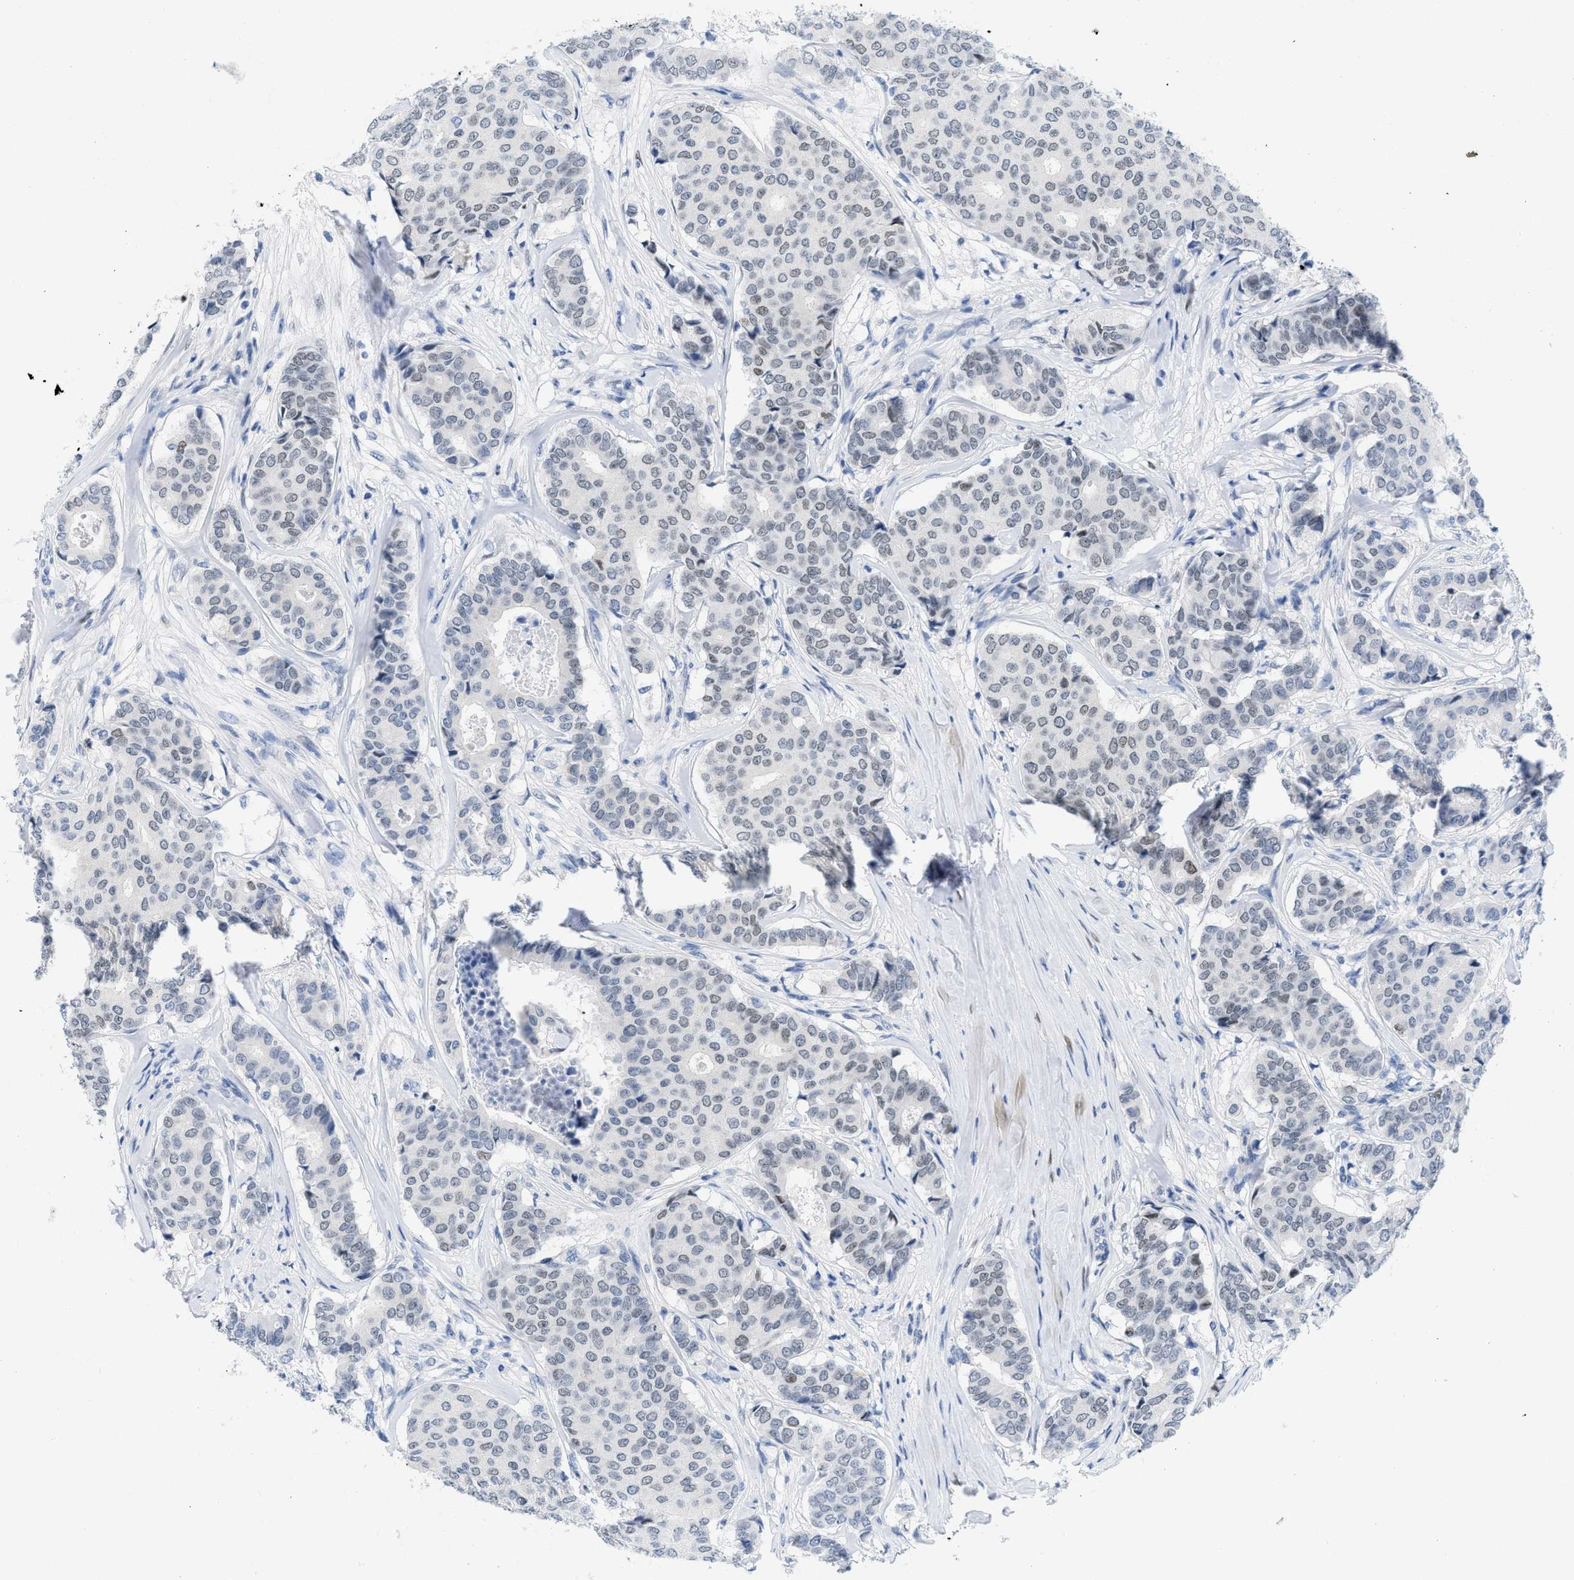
{"staining": {"intensity": "weak", "quantity": "<25%", "location": "nuclear"}, "tissue": "breast cancer", "cell_type": "Tumor cells", "image_type": "cancer", "snomed": [{"axis": "morphology", "description": "Duct carcinoma"}, {"axis": "topography", "description": "Breast"}], "caption": "Immunohistochemistry (IHC) of breast cancer shows no staining in tumor cells. Nuclei are stained in blue.", "gene": "NFIX", "patient": {"sex": "female", "age": 75}}